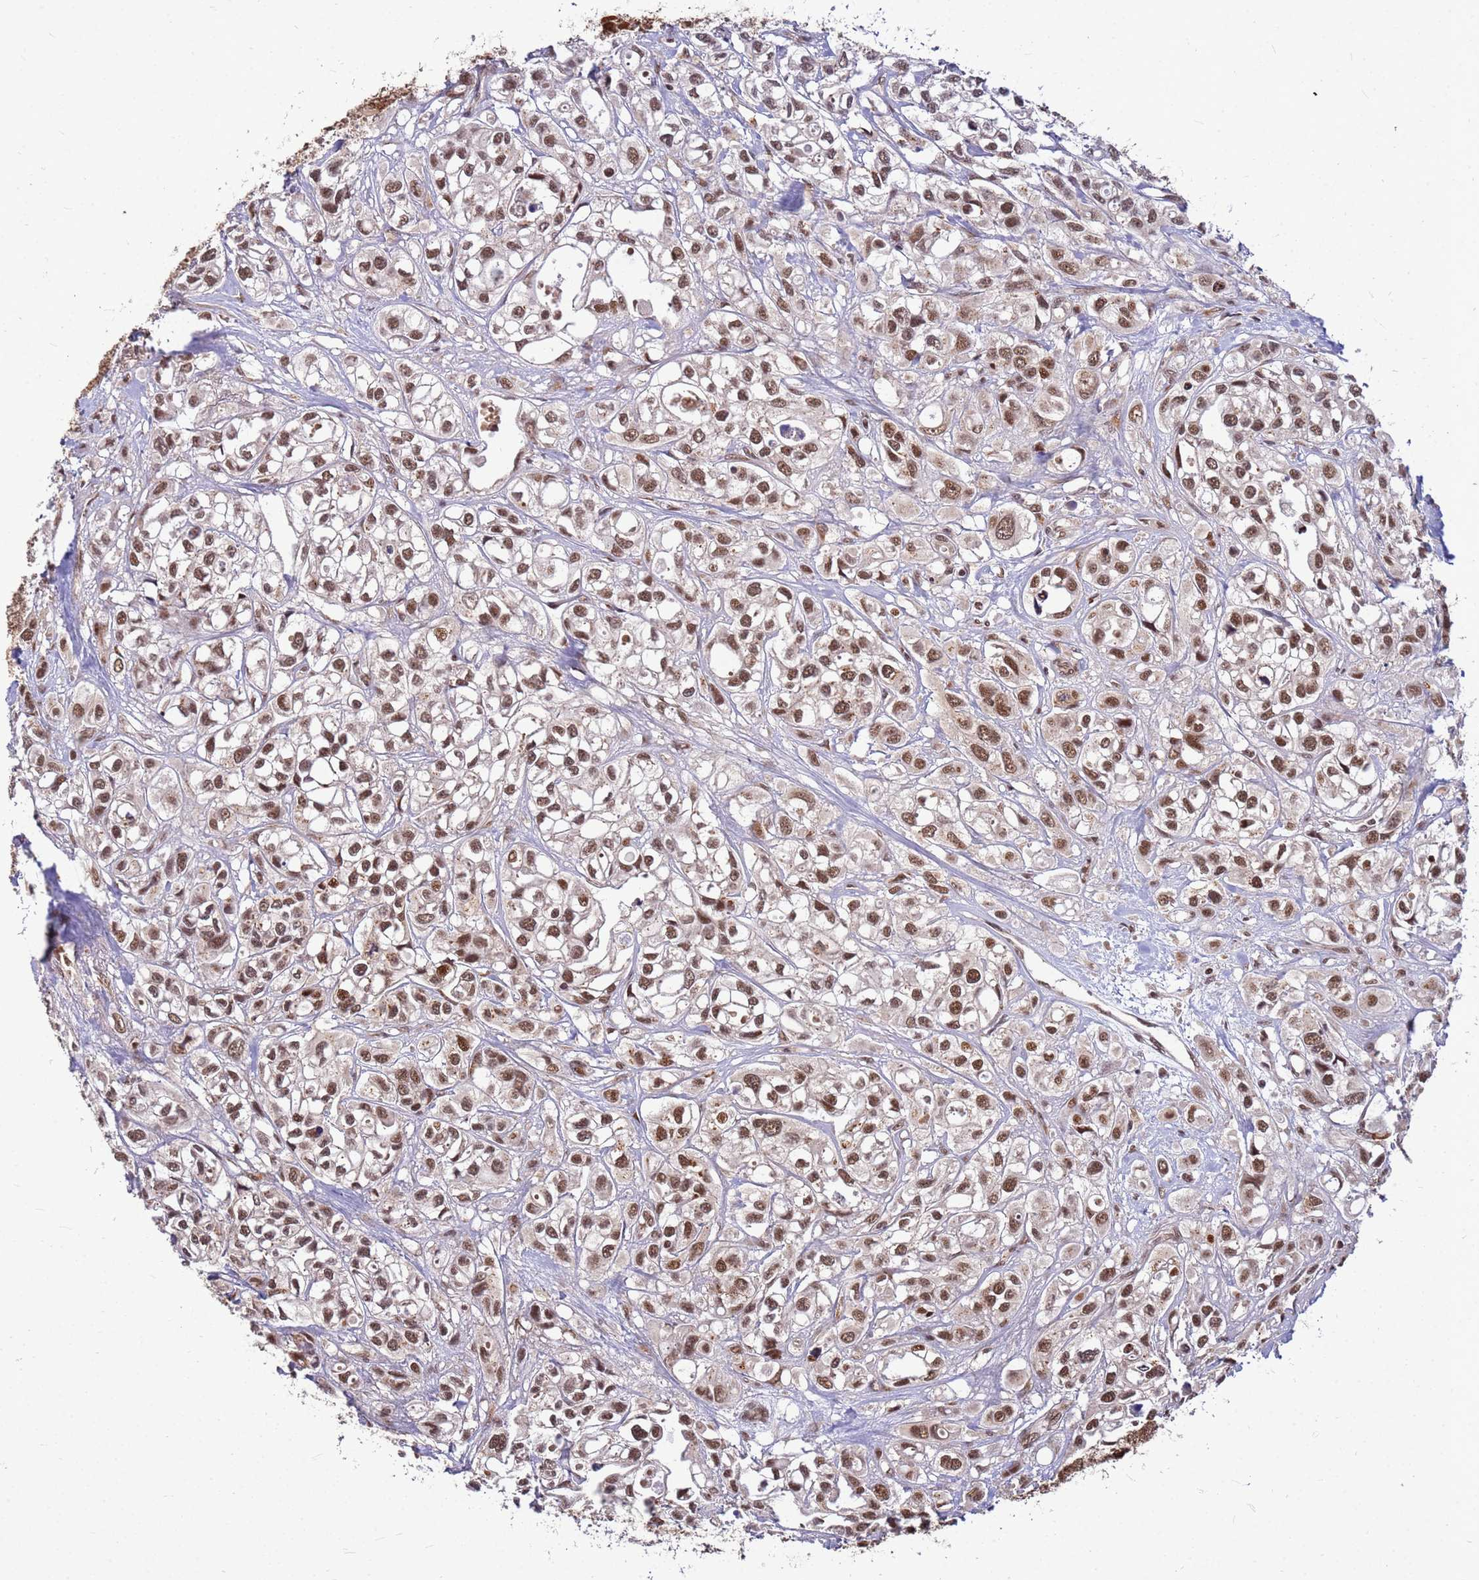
{"staining": {"intensity": "moderate", "quantity": ">75%", "location": "nuclear"}, "tissue": "urothelial cancer", "cell_type": "Tumor cells", "image_type": "cancer", "snomed": [{"axis": "morphology", "description": "Urothelial carcinoma, High grade"}, {"axis": "topography", "description": "Urinary bladder"}], "caption": "Protein staining of urothelial cancer tissue demonstrates moderate nuclear expression in about >75% of tumor cells. The staining is performed using DAB brown chromogen to label protein expression. The nuclei are counter-stained blue using hematoxylin.", "gene": "NCBP2", "patient": {"sex": "male", "age": 67}}